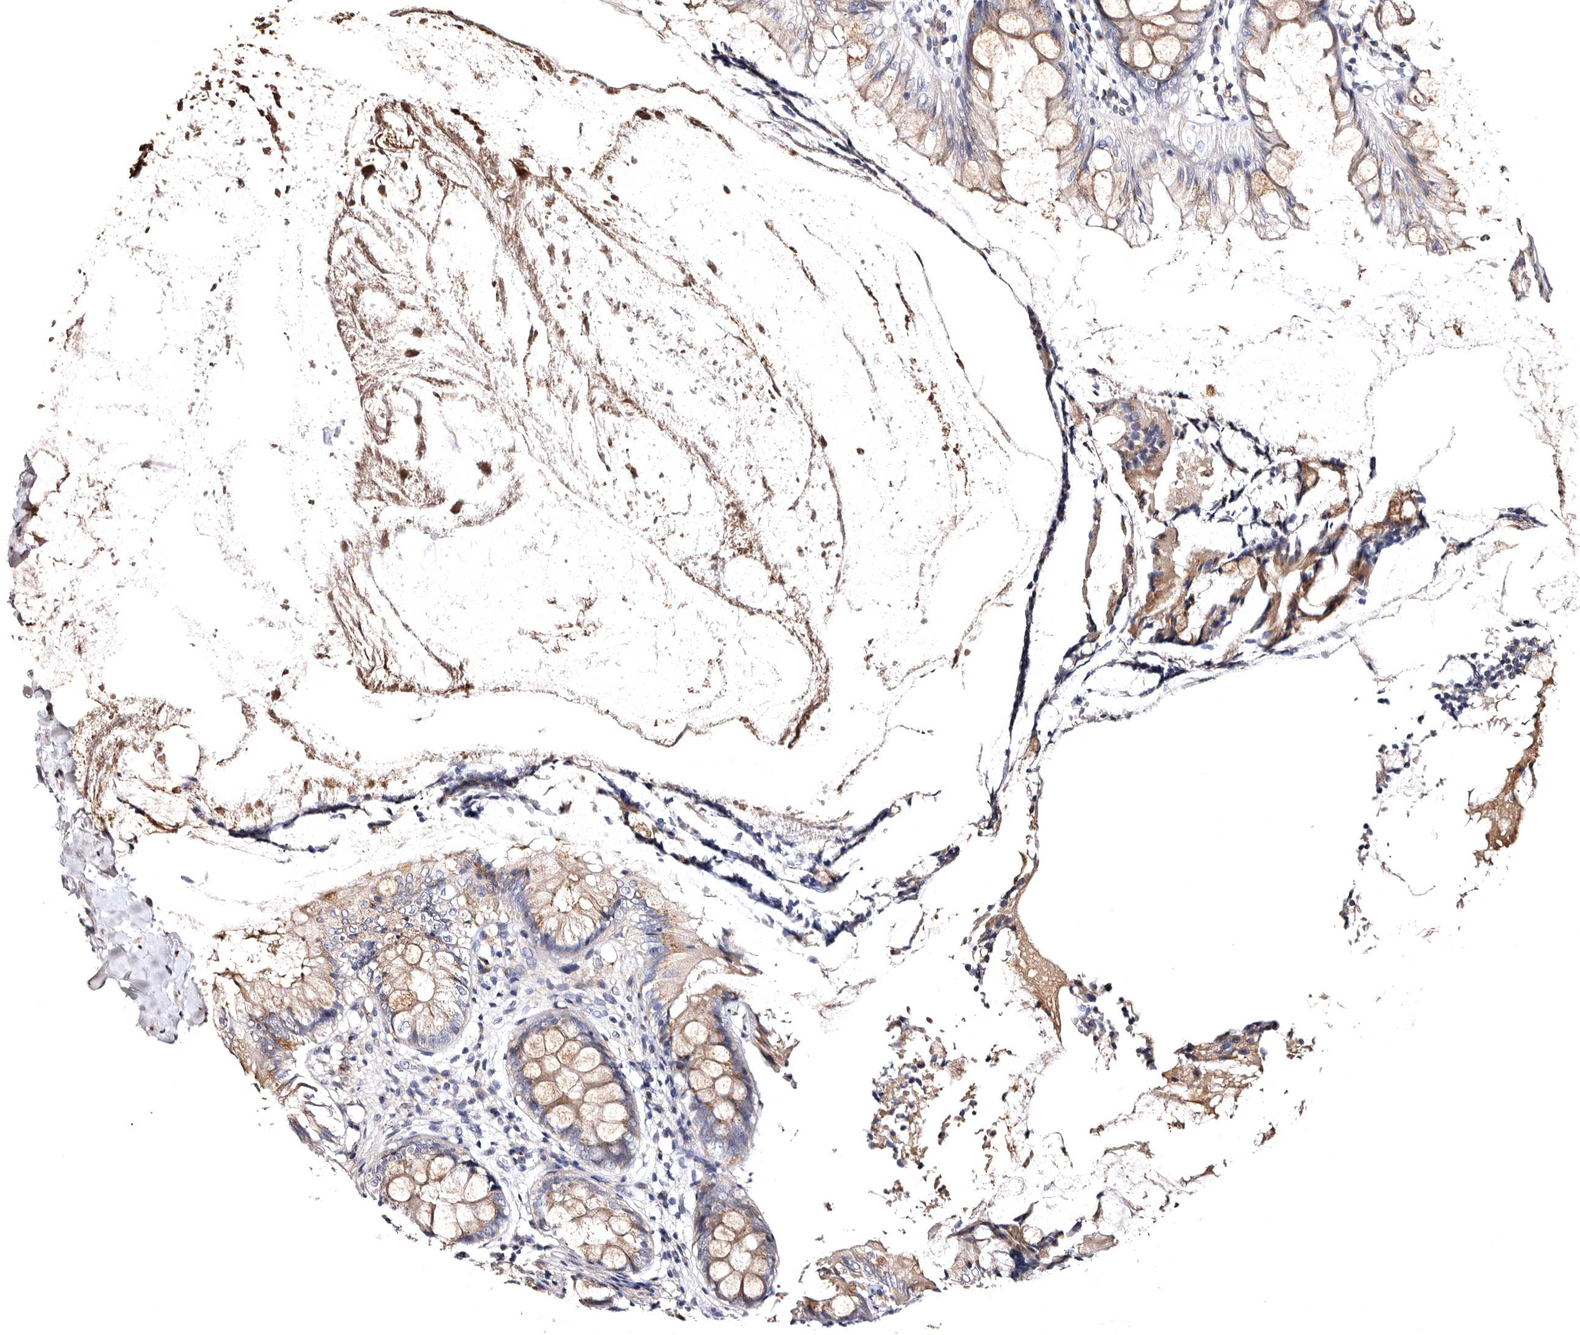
{"staining": {"intensity": "moderate", "quantity": ">75%", "location": "cytoplasmic/membranous"}, "tissue": "appendix", "cell_type": "Glandular cells", "image_type": "normal", "snomed": [{"axis": "morphology", "description": "Normal tissue, NOS"}, {"axis": "topography", "description": "Appendix"}], "caption": "This is a histology image of immunohistochemistry (IHC) staining of normal appendix, which shows moderate expression in the cytoplasmic/membranous of glandular cells.", "gene": "FAM91A1", "patient": {"sex": "female", "age": 77}}